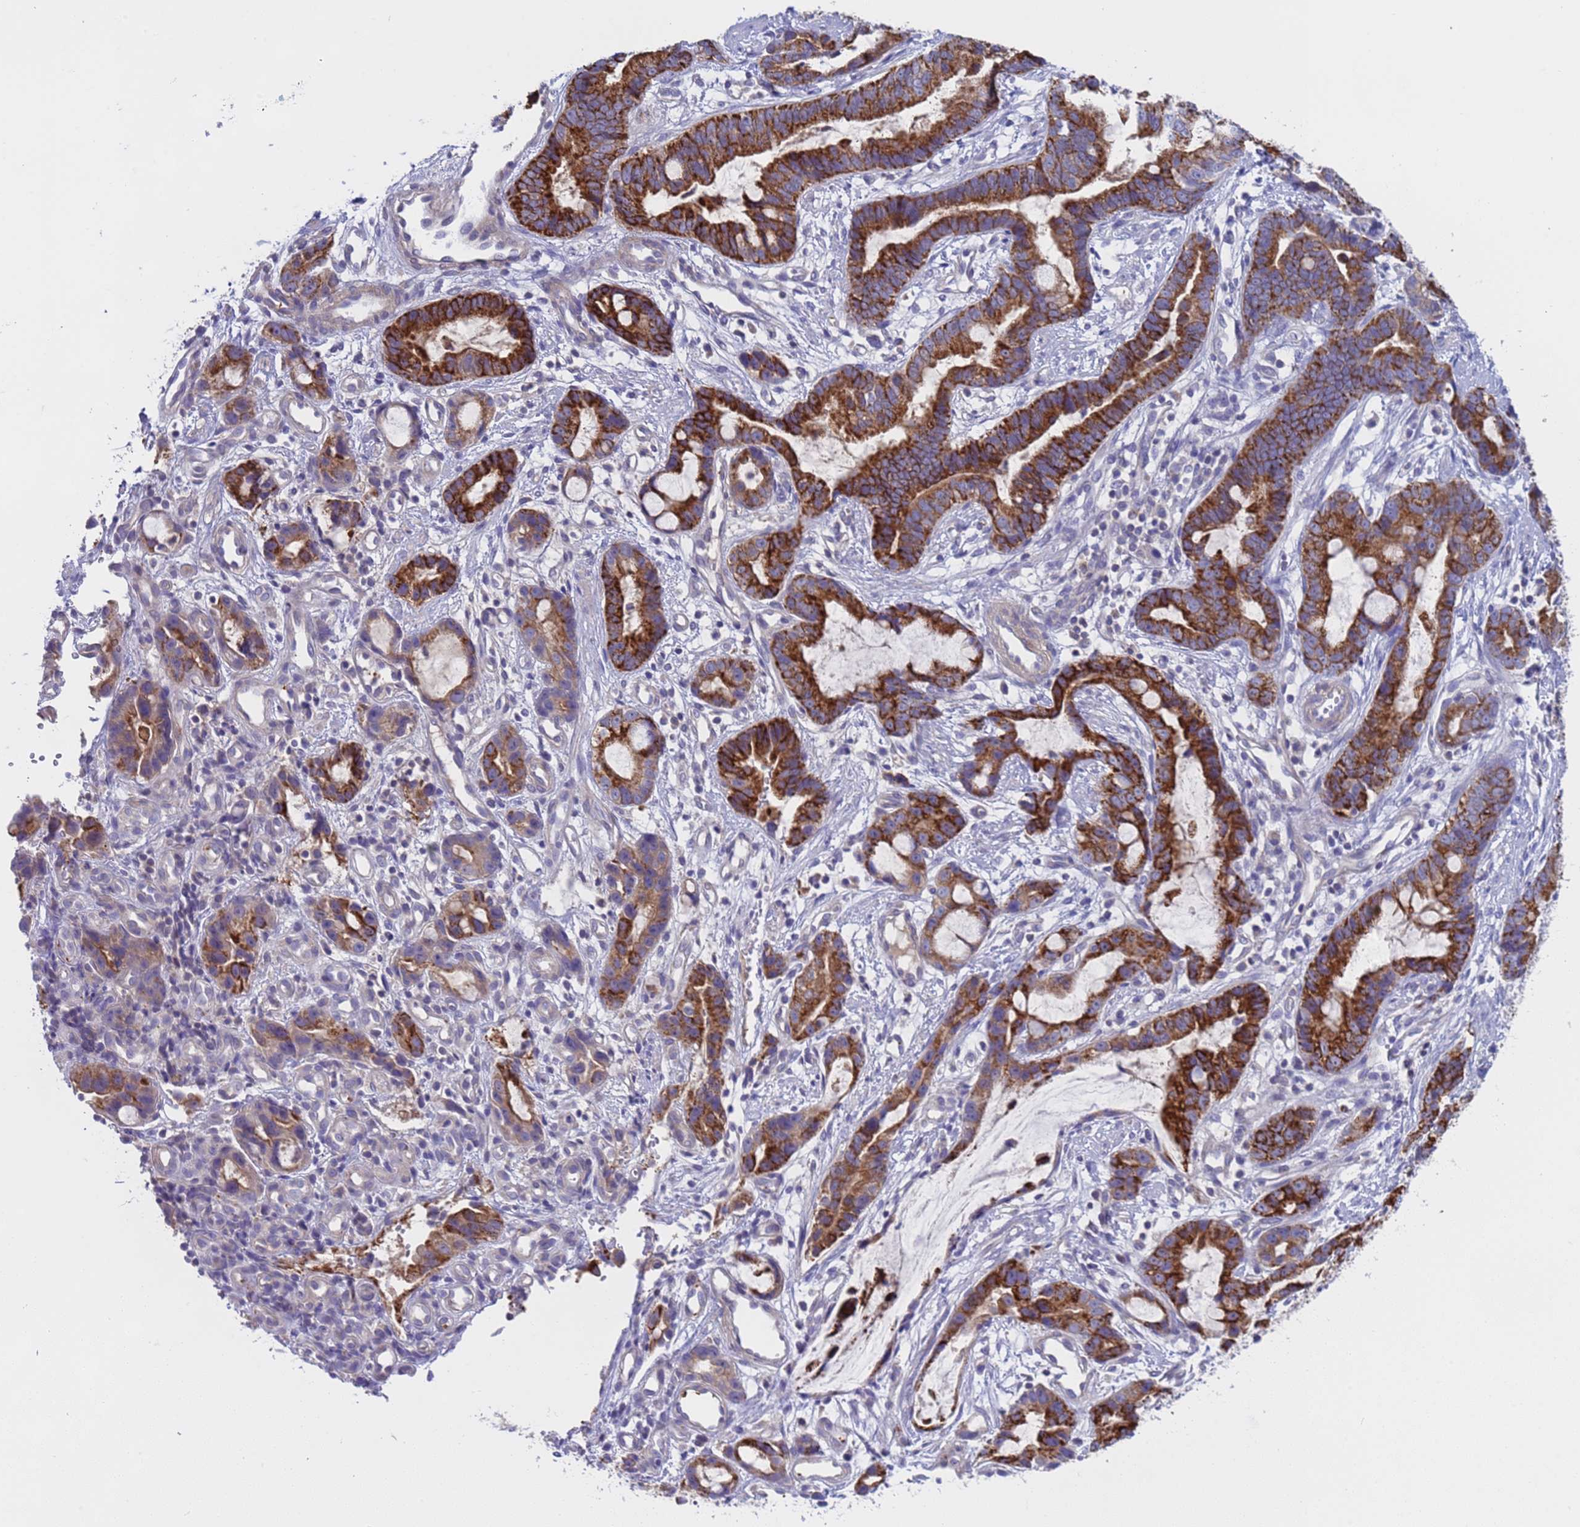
{"staining": {"intensity": "strong", "quantity": ">75%", "location": "cytoplasmic/membranous"}, "tissue": "stomach cancer", "cell_type": "Tumor cells", "image_type": "cancer", "snomed": [{"axis": "morphology", "description": "Adenocarcinoma, NOS"}, {"axis": "topography", "description": "Stomach"}], "caption": "Protein staining of stomach cancer tissue demonstrates strong cytoplasmic/membranous staining in approximately >75% of tumor cells.", "gene": "CAPN7", "patient": {"sex": "male", "age": 55}}